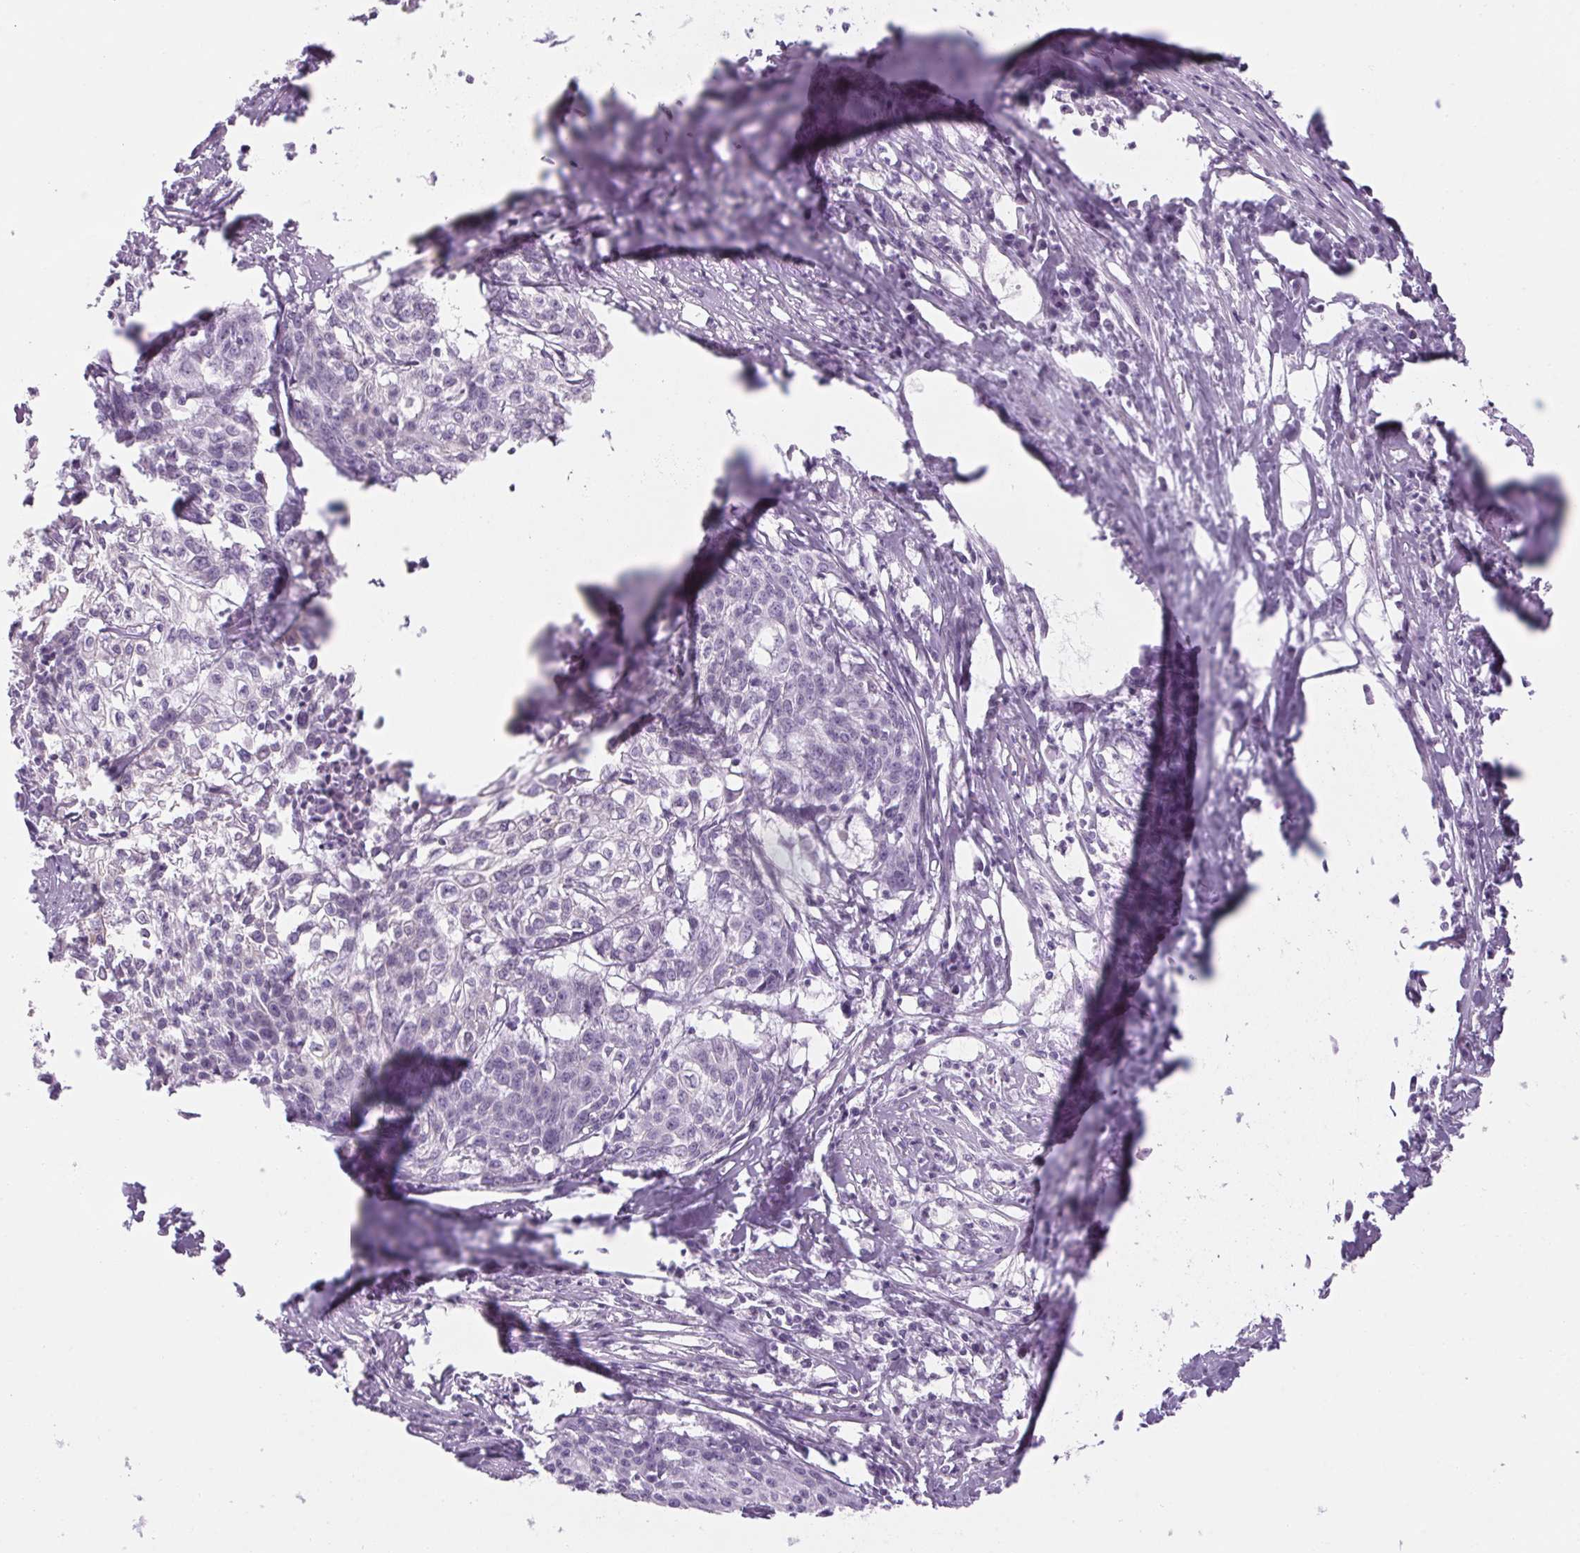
{"staining": {"intensity": "negative", "quantity": "none", "location": "none"}, "tissue": "cervical cancer", "cell_type": "Tumor cells", "image_type": "cancer", "snomed": [{"axis": "morphology", "description": "Squamous cell carcinoma, NOS"}, {"axis": "topography", "description": "Cervix"}], "caption": "IHC photomicrograph of neoplastic tissue: human cervical squamous cell carcinoma stained with DAB reveals no significant protein expression in tumor cells.", "gene": "RPTN", "patient": {"sex": "female", "age": 39}}